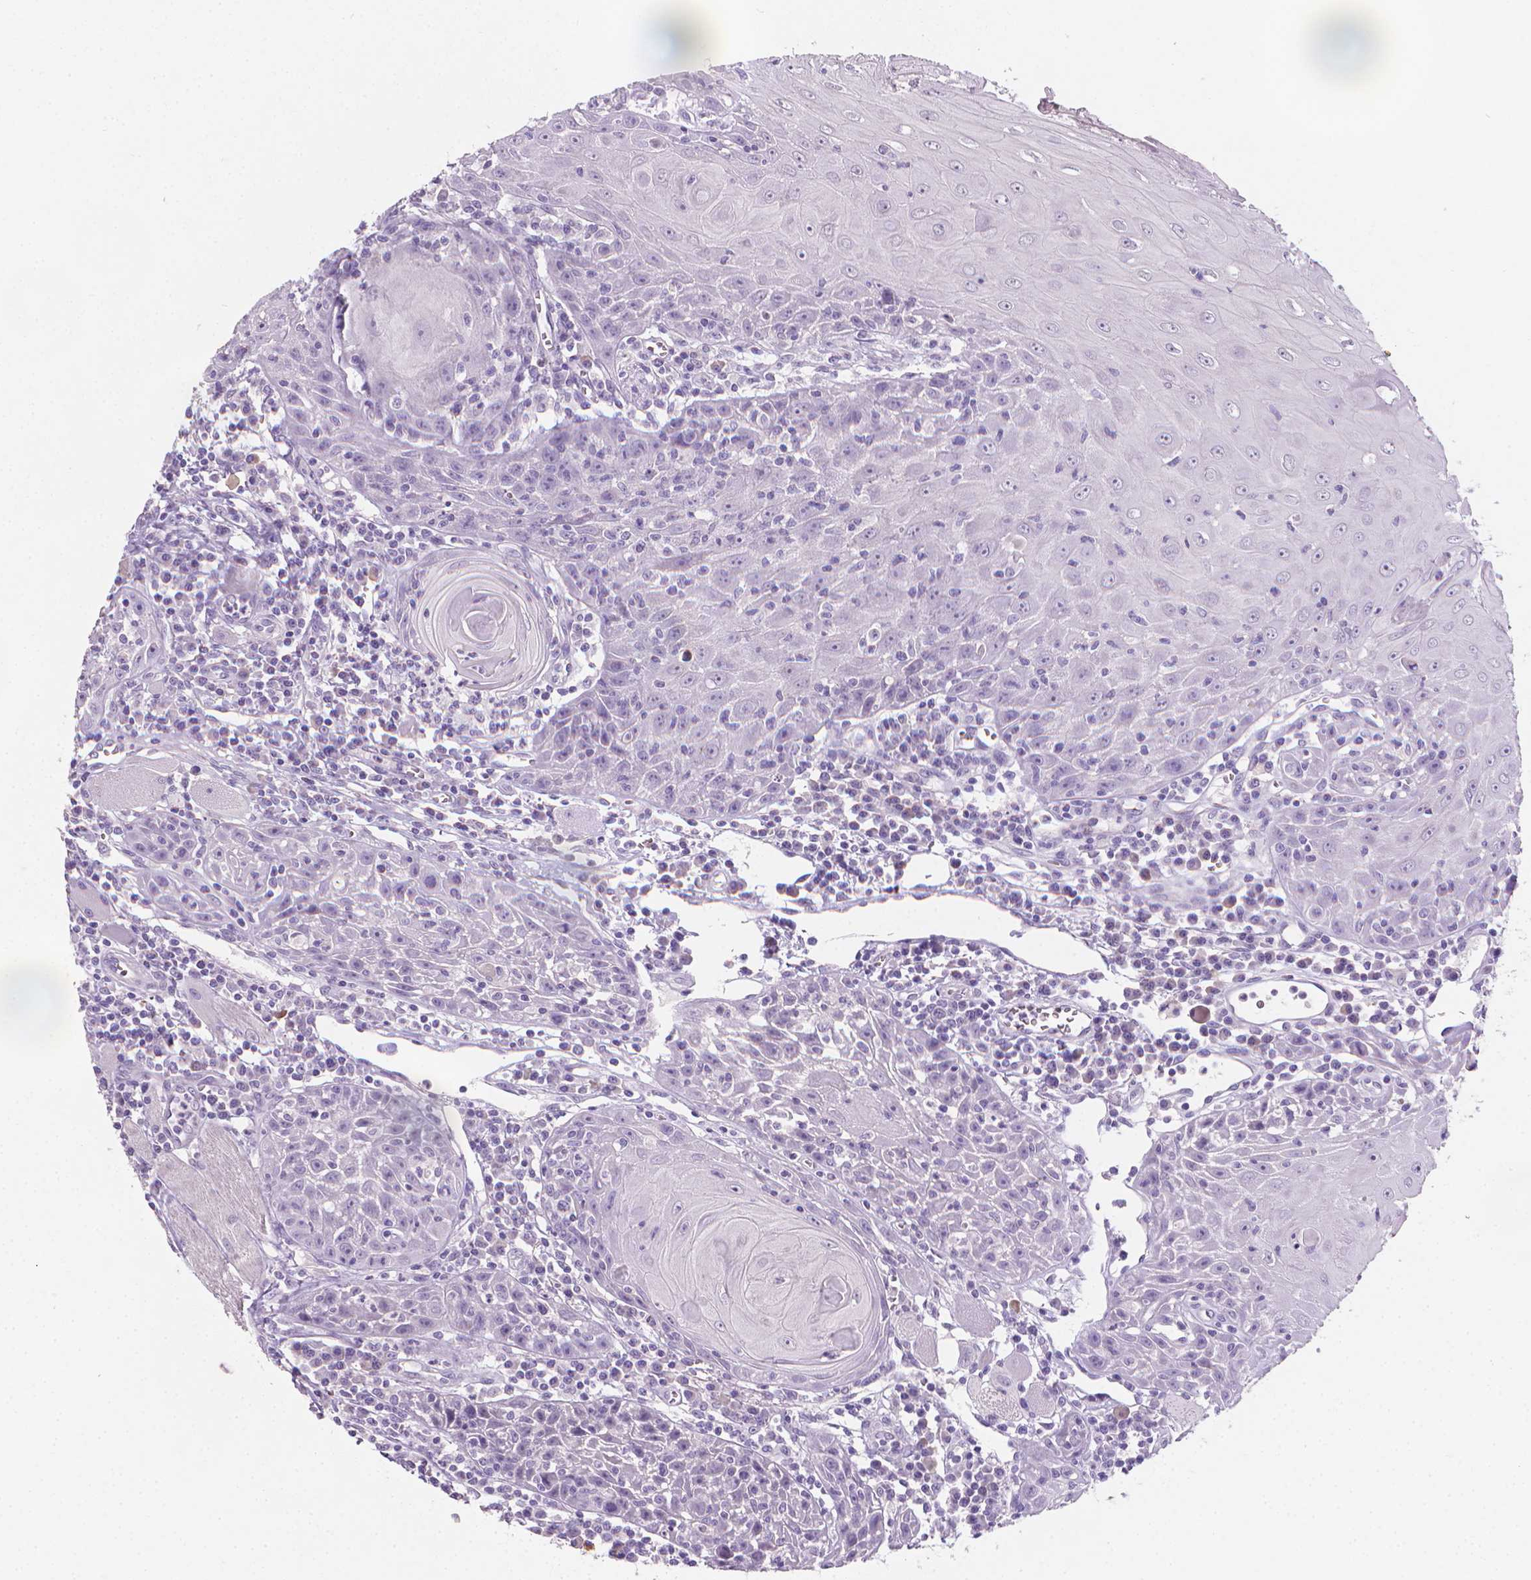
{"staining": {"intensity": "negative", "quantity": "none", "location": "none"}, "tissue": "head and neck cancer", "cell_type": "Tumor cells", "image_type": "cancer", "snomed": [{"axis": "morphology", "description": "Normal tissue, NOS"}, {"axis": "morphology", "description": "Squamous cell carcinoma, NOS"}, {"axis": "topography", "description": "Oral tissue"}, {"axis": "topography", "description": "Head-Neck"}], "caption": "IHC histopathology image of human head and neck cancer stained for a protein (brown), which reveals no staining in tumor cells.", "gene": "XPNPEP2", "patient": {"sex": "male", "age": 52}}